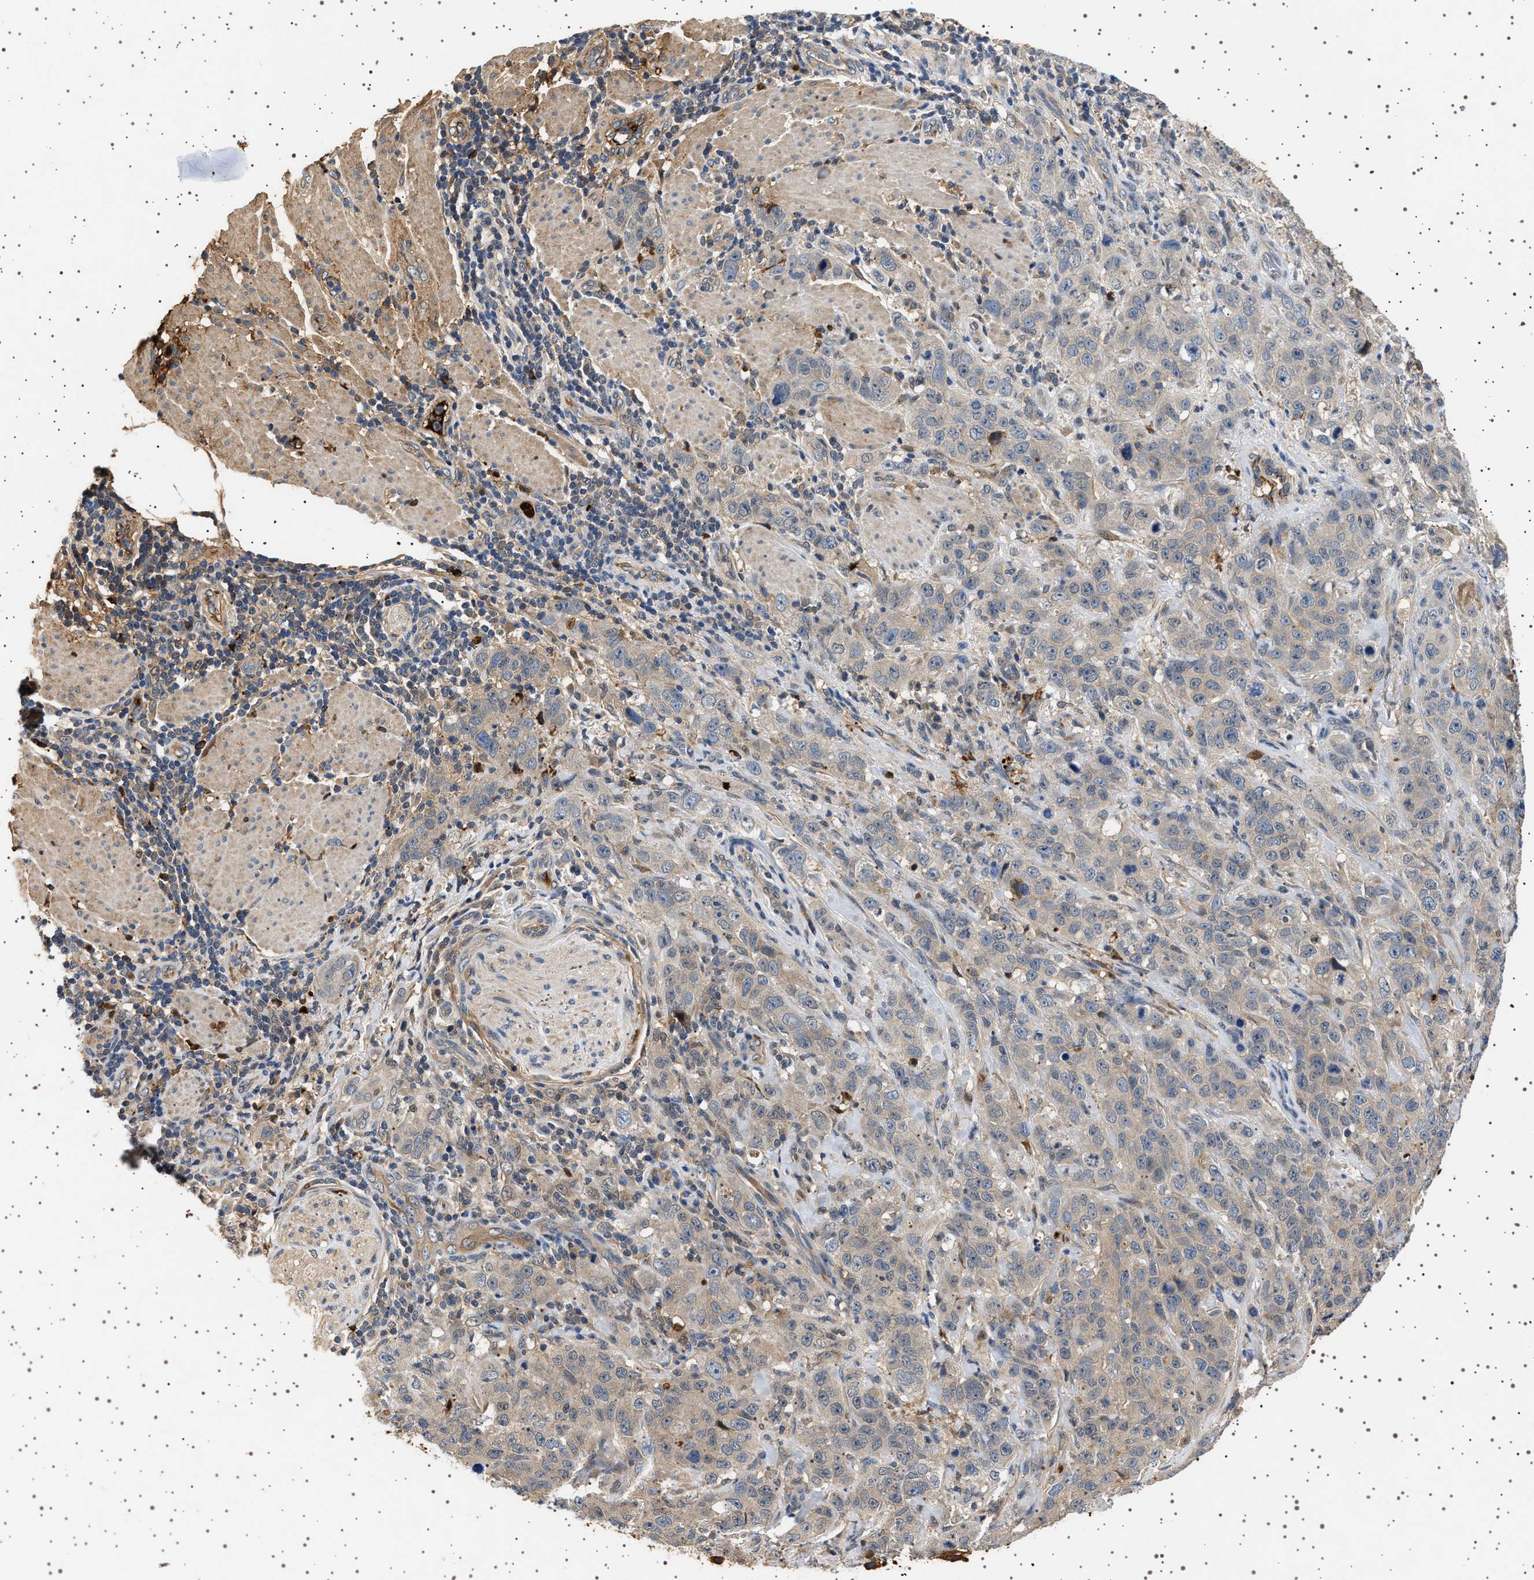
{"staining": {"intensity": "negative", "quantity": "none", "location": "none"}, "tissue": "stomach cancer", "cell_type": "Tumor cells", "image_type": "cancer", "snomed": [{"axis": "morphology", "description": "Adenocarcinoma, NOS"}, {"axis": "topography", "description": "Stomach"}], "caption": "The histopathology image reveals no significant staining in tumor cells of stomach adenocarcinoma. (Brightfield microscopy of DAB immunohistochemistry (IHC) at high magnification).", "gene": "FICD", "patient": {"sex": "male", "age": 48}}